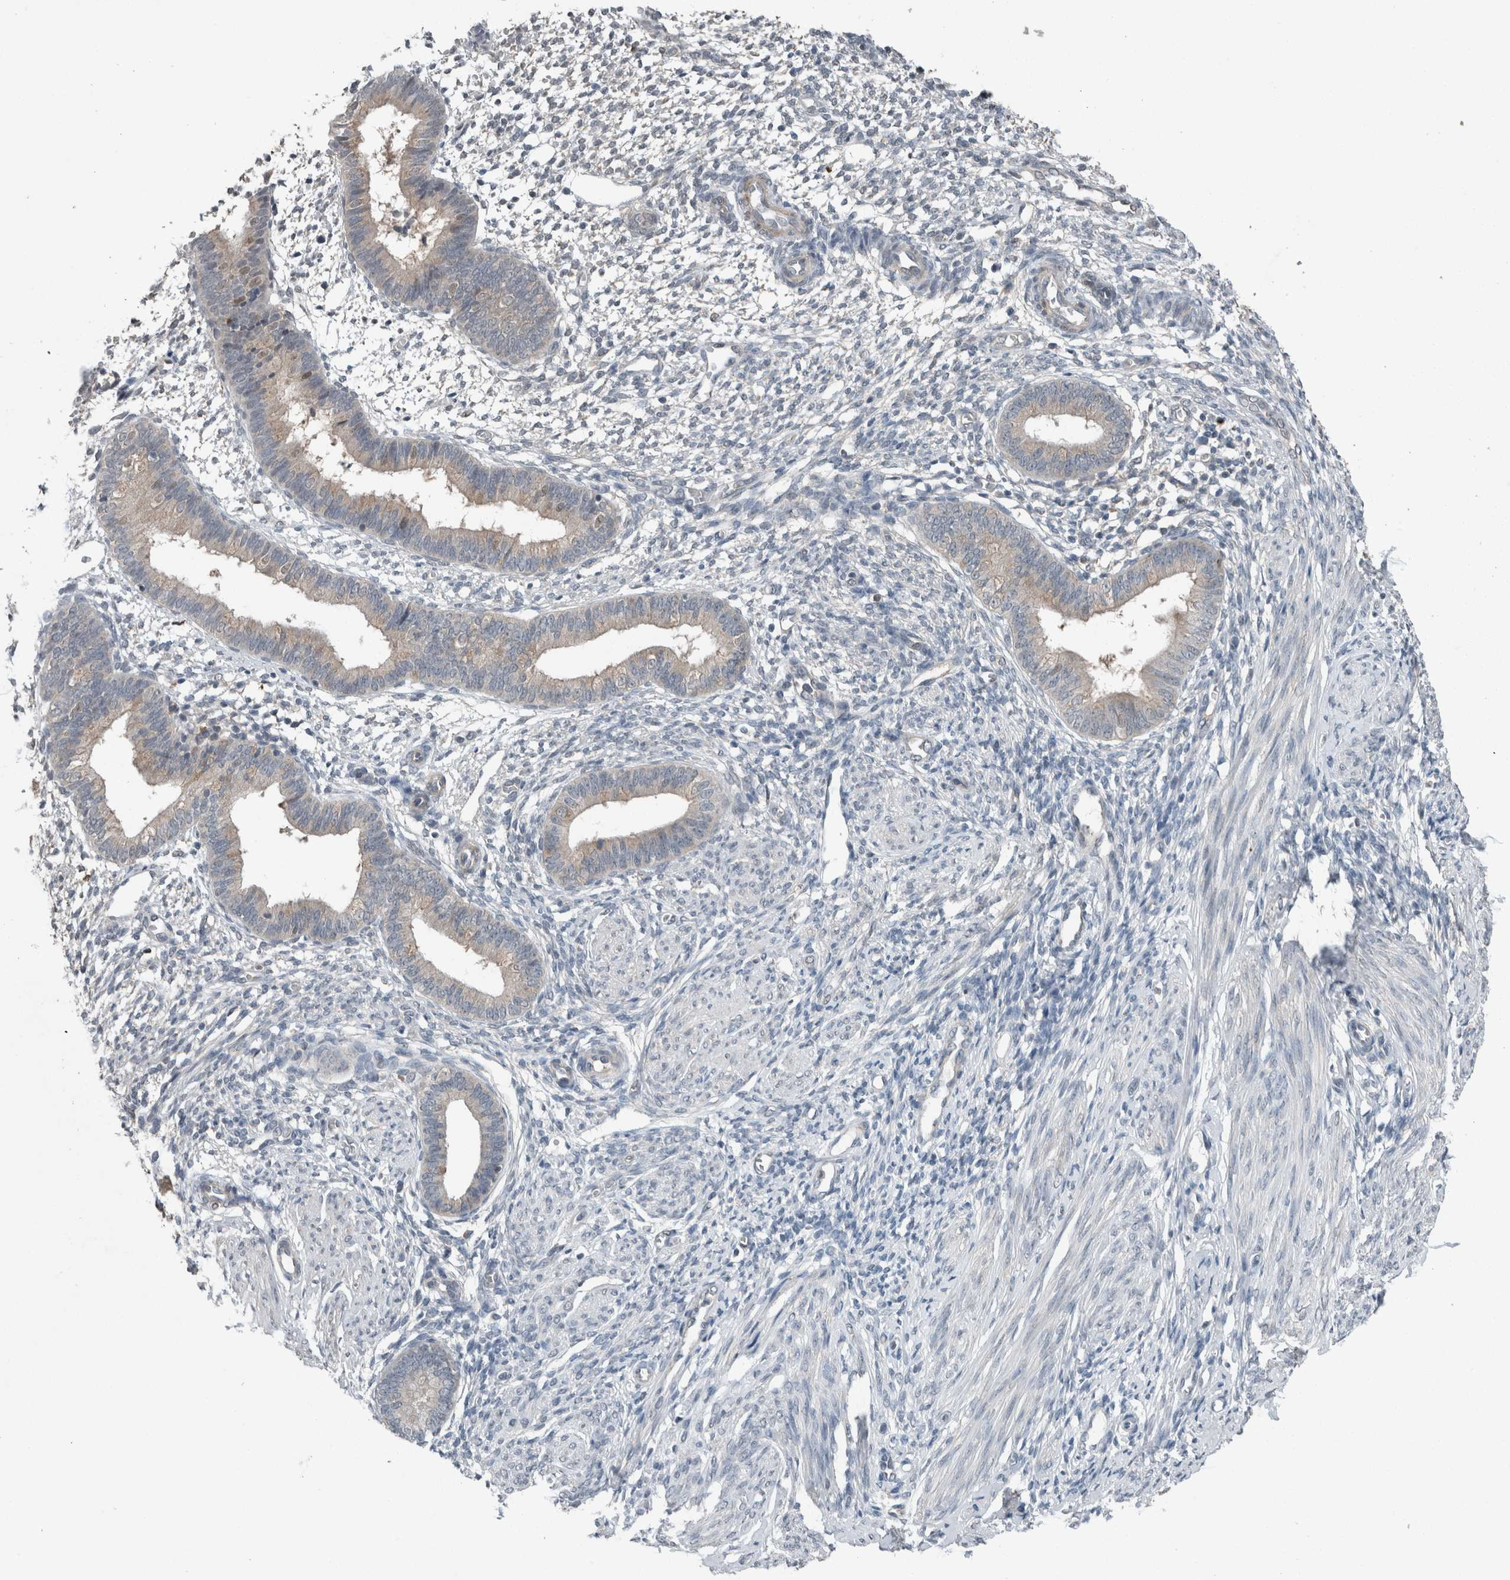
{"staining": {"intensity": "negative", "quantity": "none", "location": "none"}, "tissue": "endometrium", "cell_type": "Cells in endometrial stroma", "image_type": "normal", "snomed": [{"axis": "morphology", "description": "Normal tissue, NOS"}, {"axis": "topography", "description": "Endometrium"}], "caption": "High power microscopy image of an immunohistochemistry photomicrograph of benign endometrium, revealing no significant positivity in cells in endometrial stroma.", "gene": "MYO1E", "patient": {"sex": "female", "age": 46}}